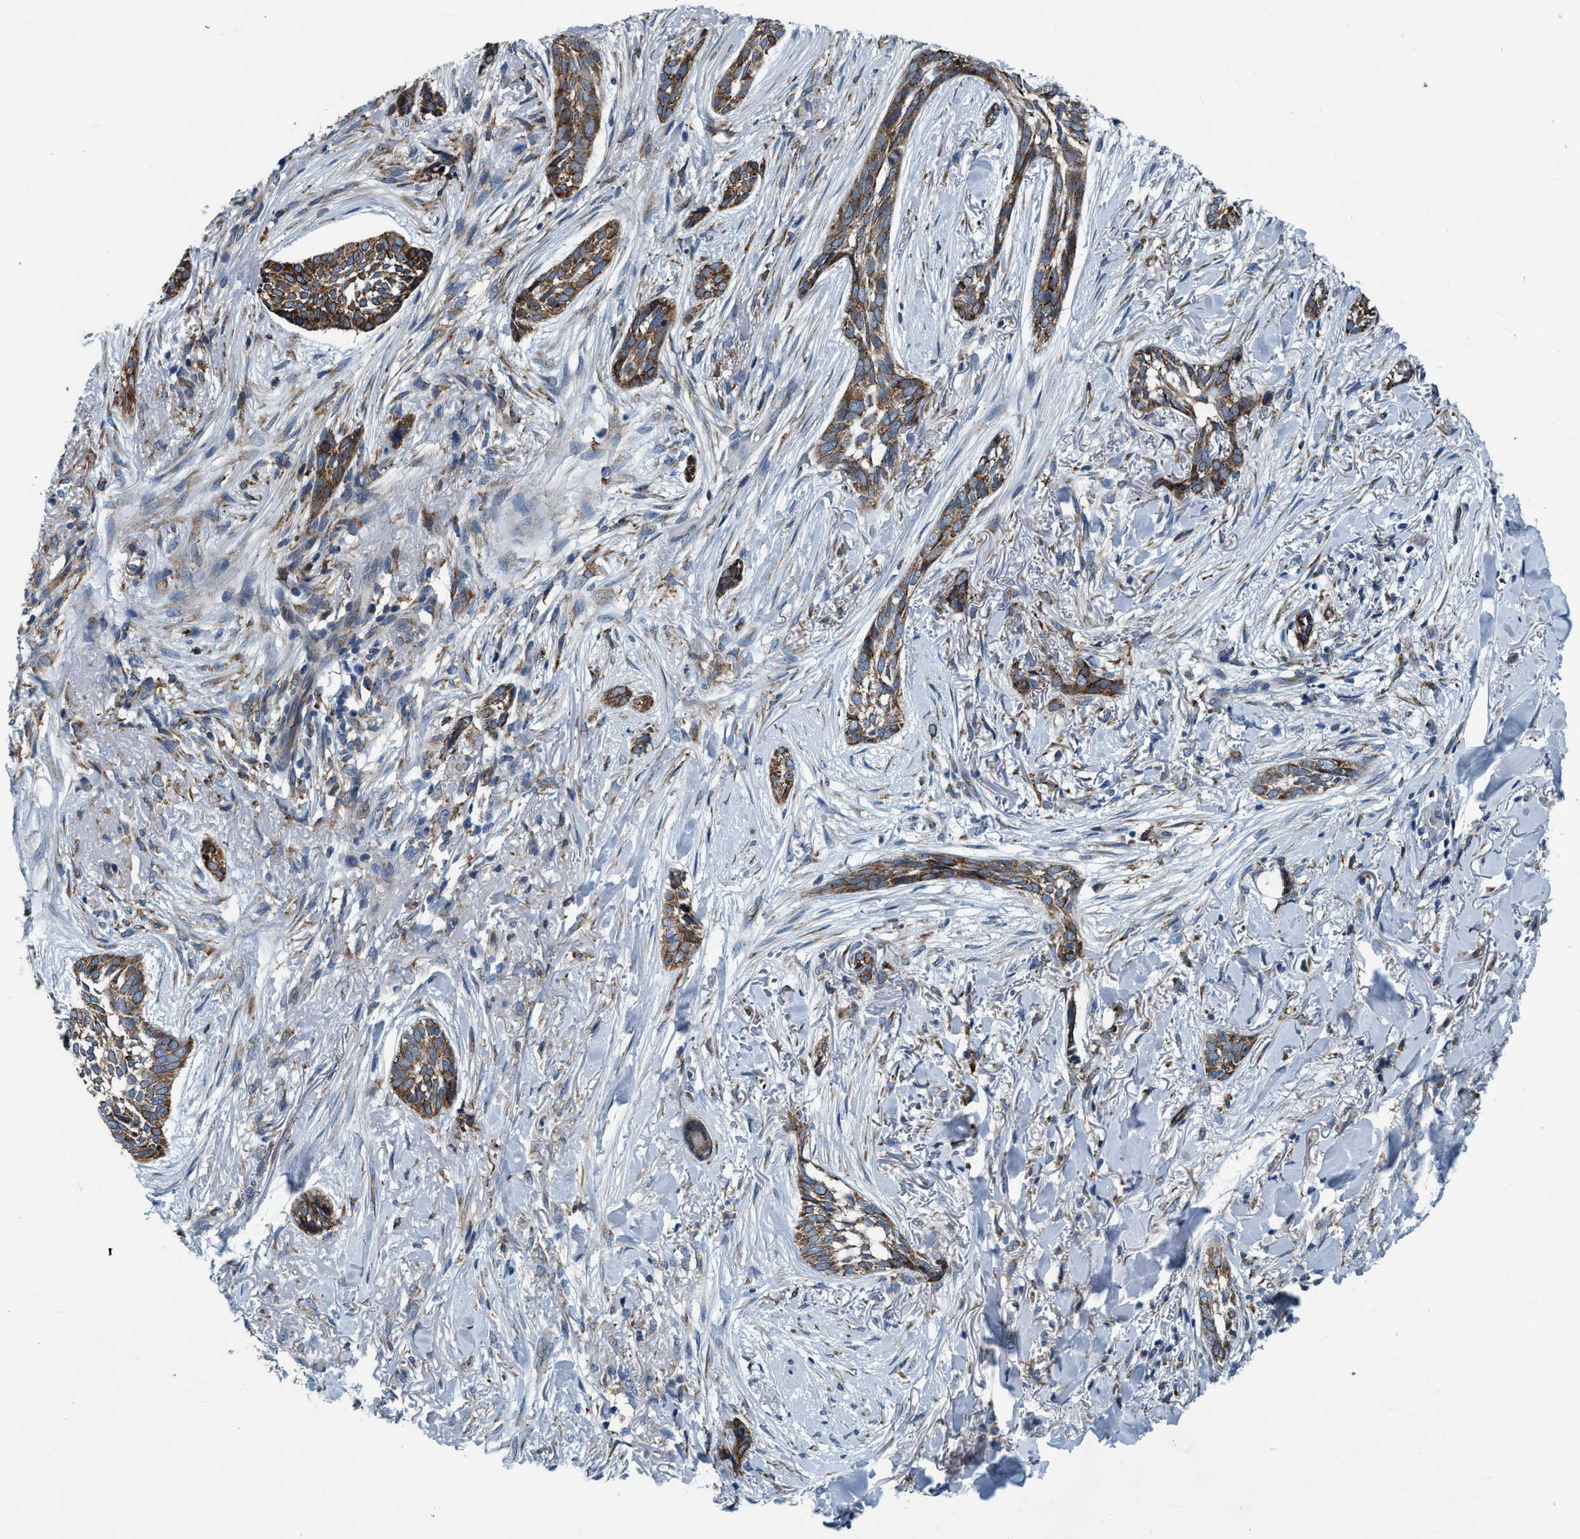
{"staining": {"intensity": "moderate", "quantity": ">75%", "location": "cytoplasmic/membranous"}, "tissue": "skin cancer", "cell_type": "Tumor cells", "image_type": "cancer", "snomed": [{"axis": "morphology", "description": "Basal cell carcinoma"}, {"axis": "topography", "description": "Skin"}], "caption": "Skin cancer stained for a protein demonstrates moderate cytoplasmic/membranous positivity in tumor cells.", "gene": "ARMC9", "patient": {"sex": "female", "age": 88}}